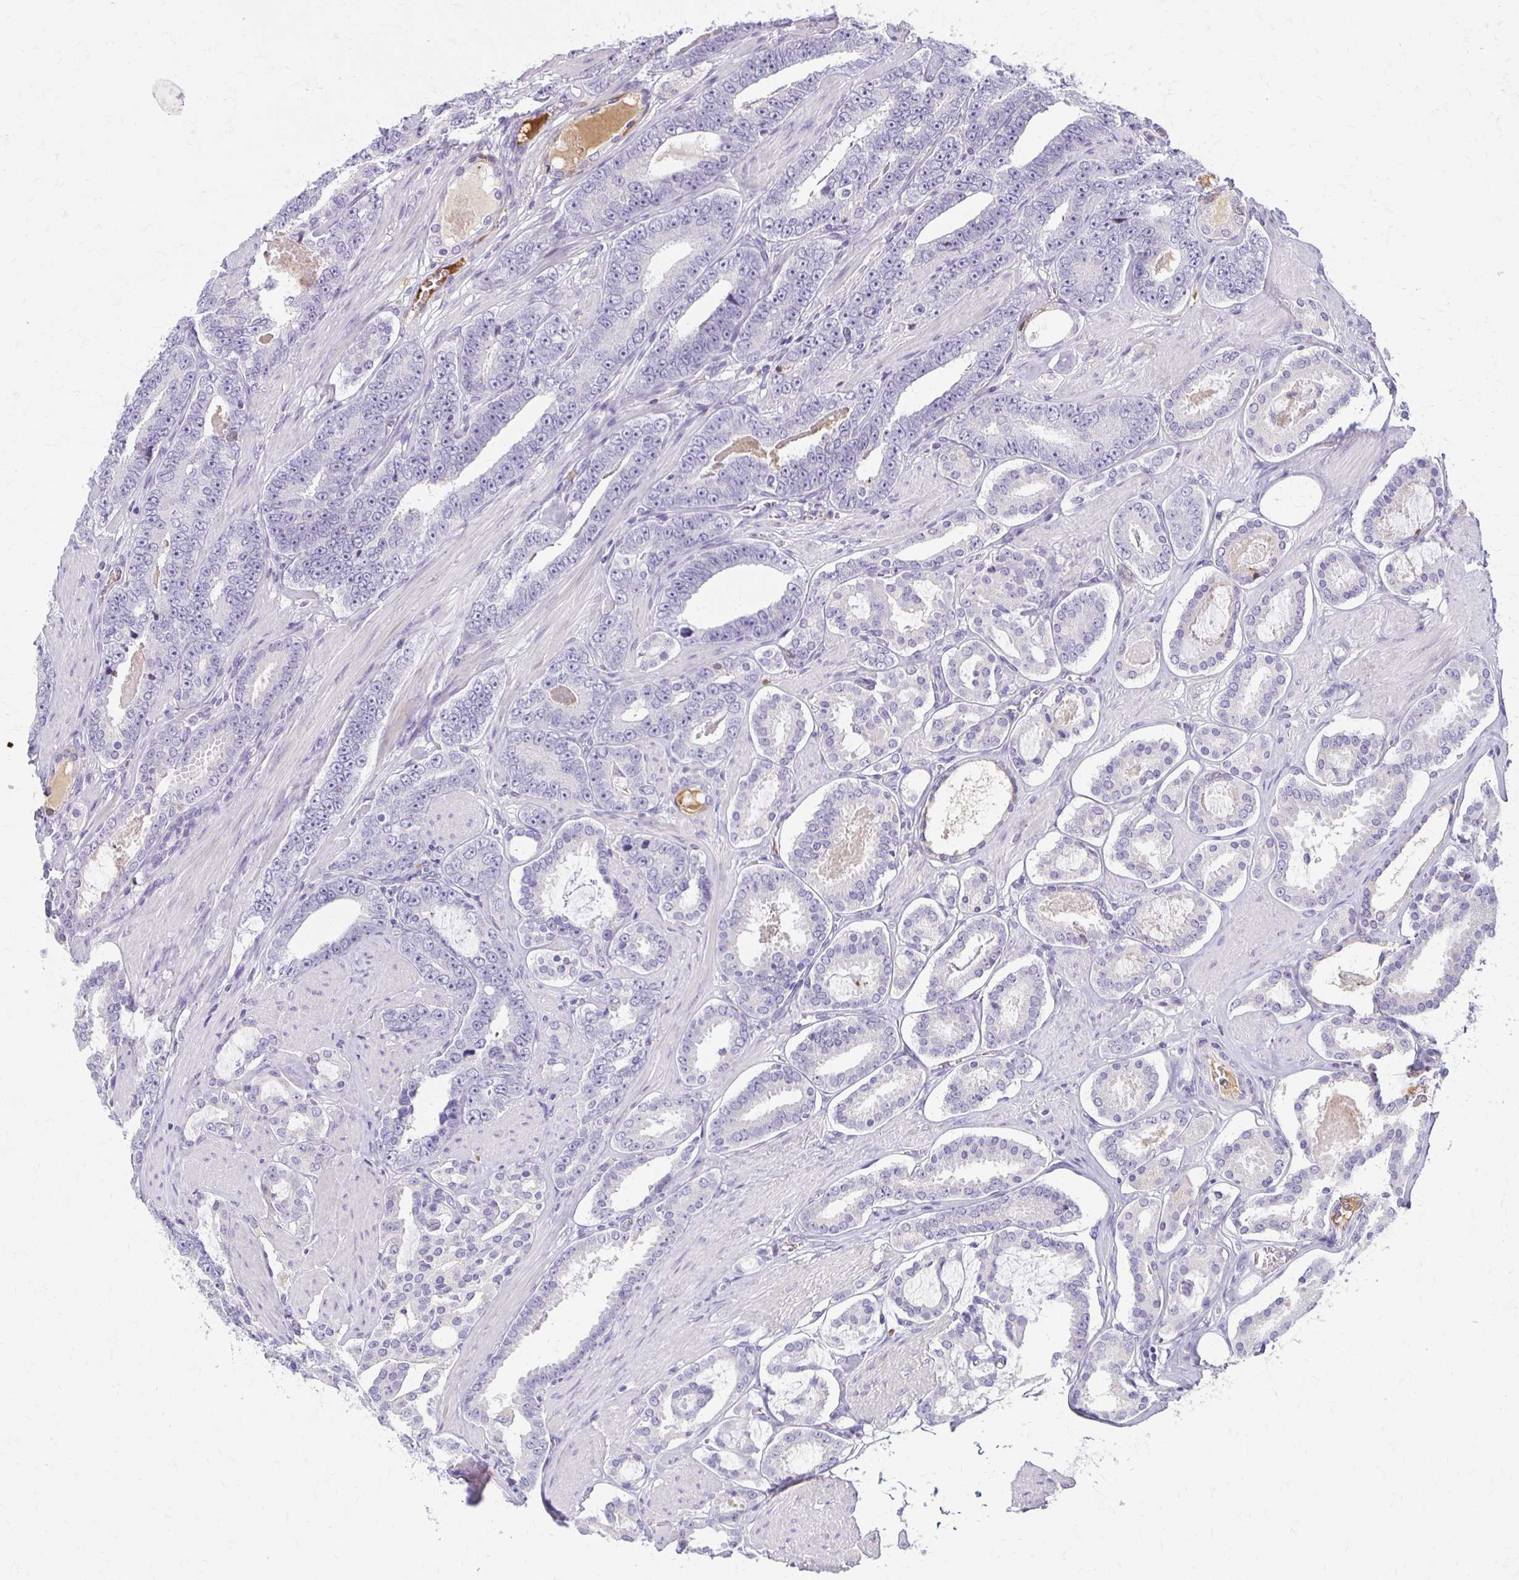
{"staining": {"intensity": "negative", "quantity": "none", "location": "none"}, "tissue": "prostate cancer", "cell_type": "Tumor cells", "image_type": "cancer", "snomed": [{"axis": "morphology", "description": "Adenocarcinoma, High grade"}, {"axis": "topography", "description": "Prostate"}], "caption": "DAB immunohistochemical staining of human adenocarcinoma (high-grade) (prostate) reveals no significant expression in tumor cells. Brightfield microscopy of immunohistochemistry (IHC) stained with DAB (brown) and hematoxylin (blue), captured at high magnification.", "gene": "BBS12", "patient": {"sex": "male", "age": 63}}